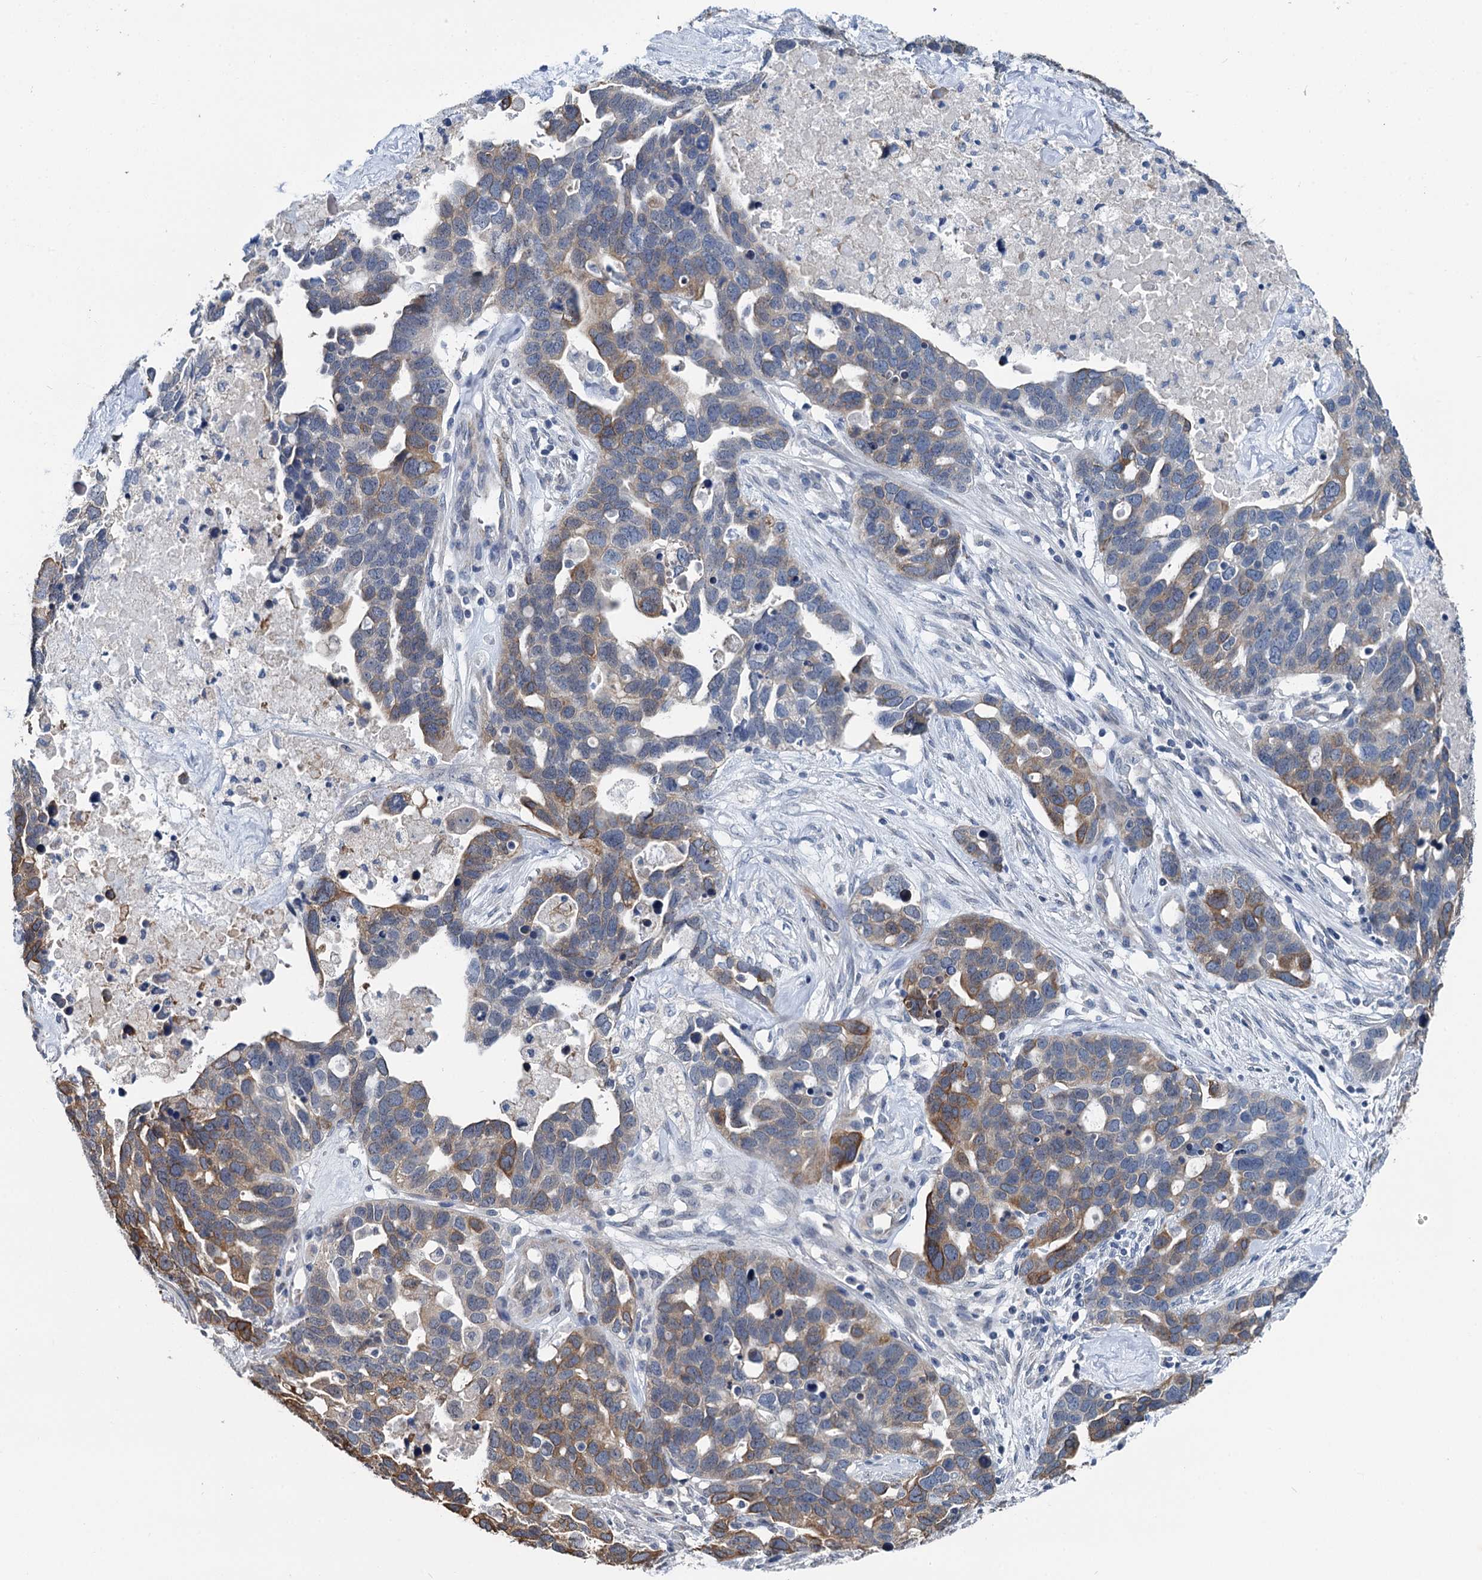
{"staining": {"intensity": "moderate", "quantity": "<25%", "location": "cytoplasmic/membranous"}, "tissue": "ovarian cancer", "cell_type": "Tumor cells", "image_type": "cancer", "snomed": [{"axis": "morphology", "description": "Cystadenocarcinoma, serous, NOS"}, {"axis": "topography", "description": "Ovary"}], "caption": "This is an image of immunohistochemistry (IHC) staining of ovarian cancer (serous cystadenocarcinoma), which shows moderate positivity in the cytoplasmic/membranous of tumor cells.", "gene": "MIOX", "patient": {"sex": "female", "age": 54}}